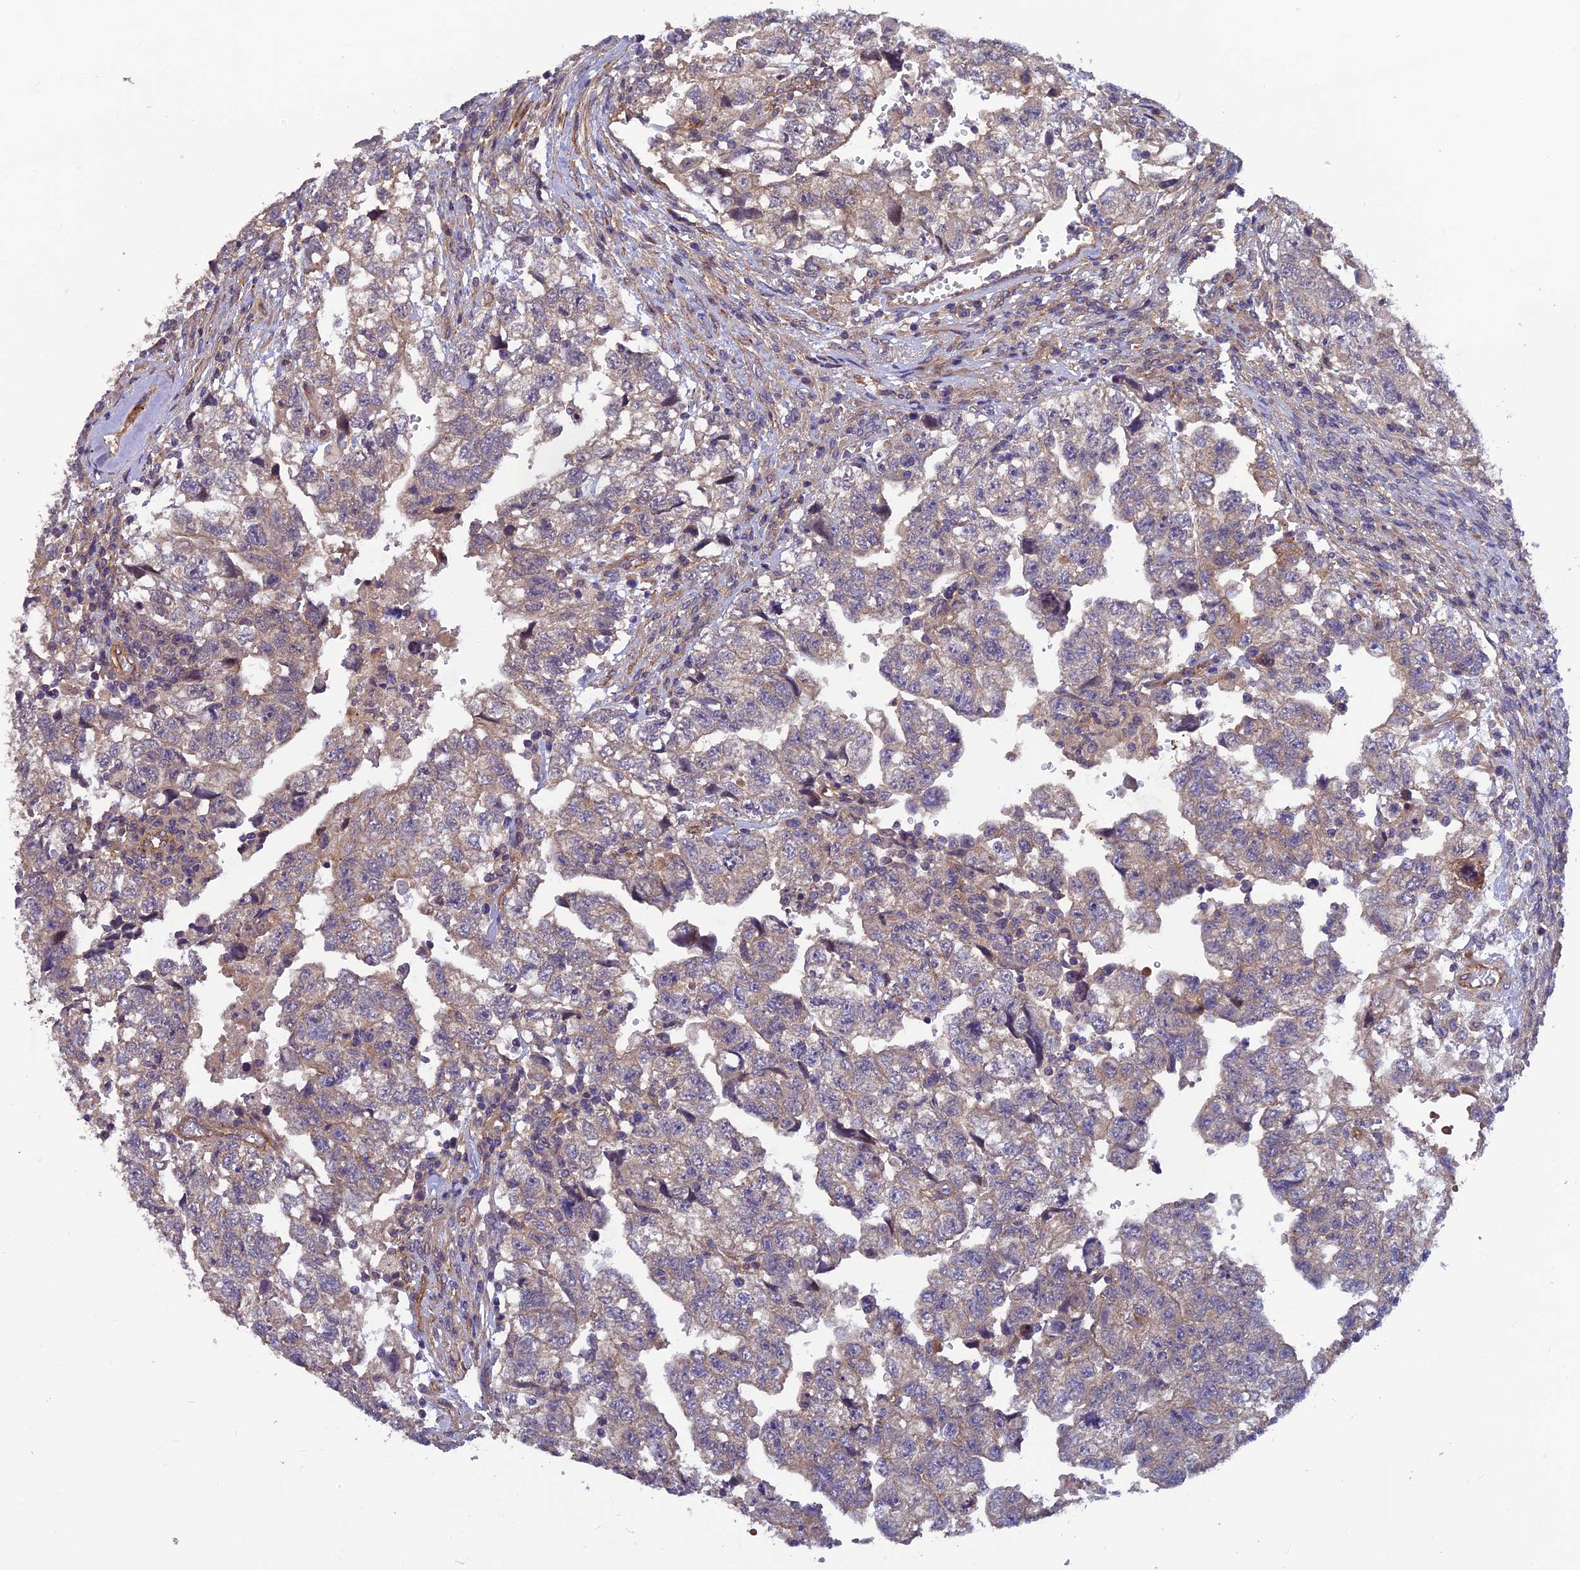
{"staining": {"intensity": "weak", "quantity": "25%-75%", "location": "cytoplasmic/membranous"}, "tissue": "testis cancer", "cell_type": "Tumor cells", "image_type": "cancer", "snomed": [{"axis": "morphology", "description": "Carcinoma, Embryonal, NOS"}, {"axis": "topography", "description": "Testis"}], "caption": "Protein staining displays weak cytoplasmic/membranous staining in approximately 25%-75% of tumor cells in testis embryonal carcinoma.", "gene": "ADAMTS15", "patient": {"sex": "male", "age": 36}}